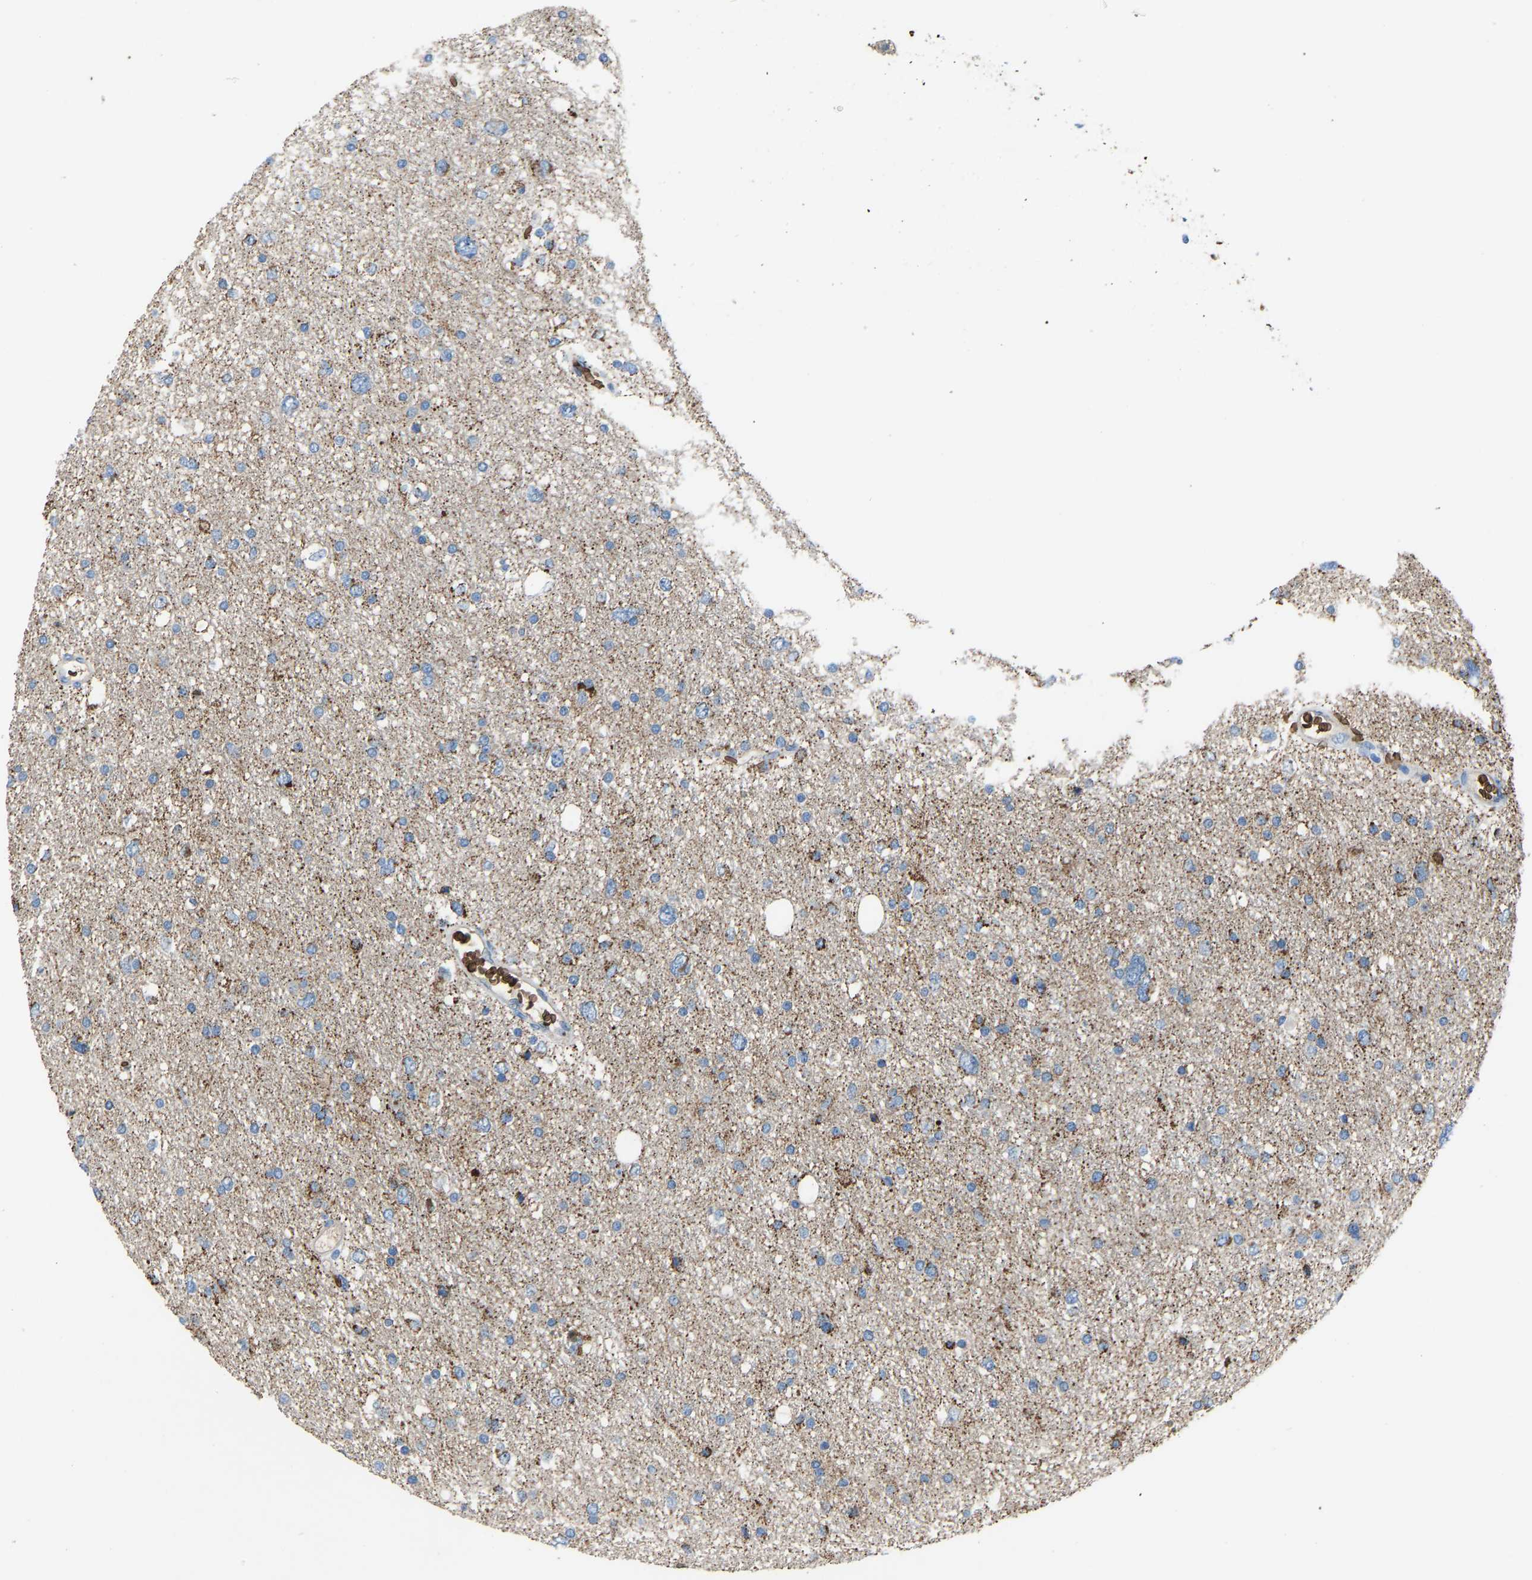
{"staining": {"intensity": "moderate", "quantity": "25%-75%", "location": "cytoplasmic/membranous"}, "tissue": "glioma", "cell_type": "Tumor cells", "image_type": "cancer", "snomed": [{"axis": "morphology", "description": "Glioma, malignant, Low grade"}, {"axis": "topography", "description": "Brain"}], "caption": "Brown immunohistochemical staining in human glioma shows moderate cytoplasmic/membranous positivity in about 25%-75% of tumor cells.", "gene": "PIGS", "patient": {"sex": "female", "age": 37}}